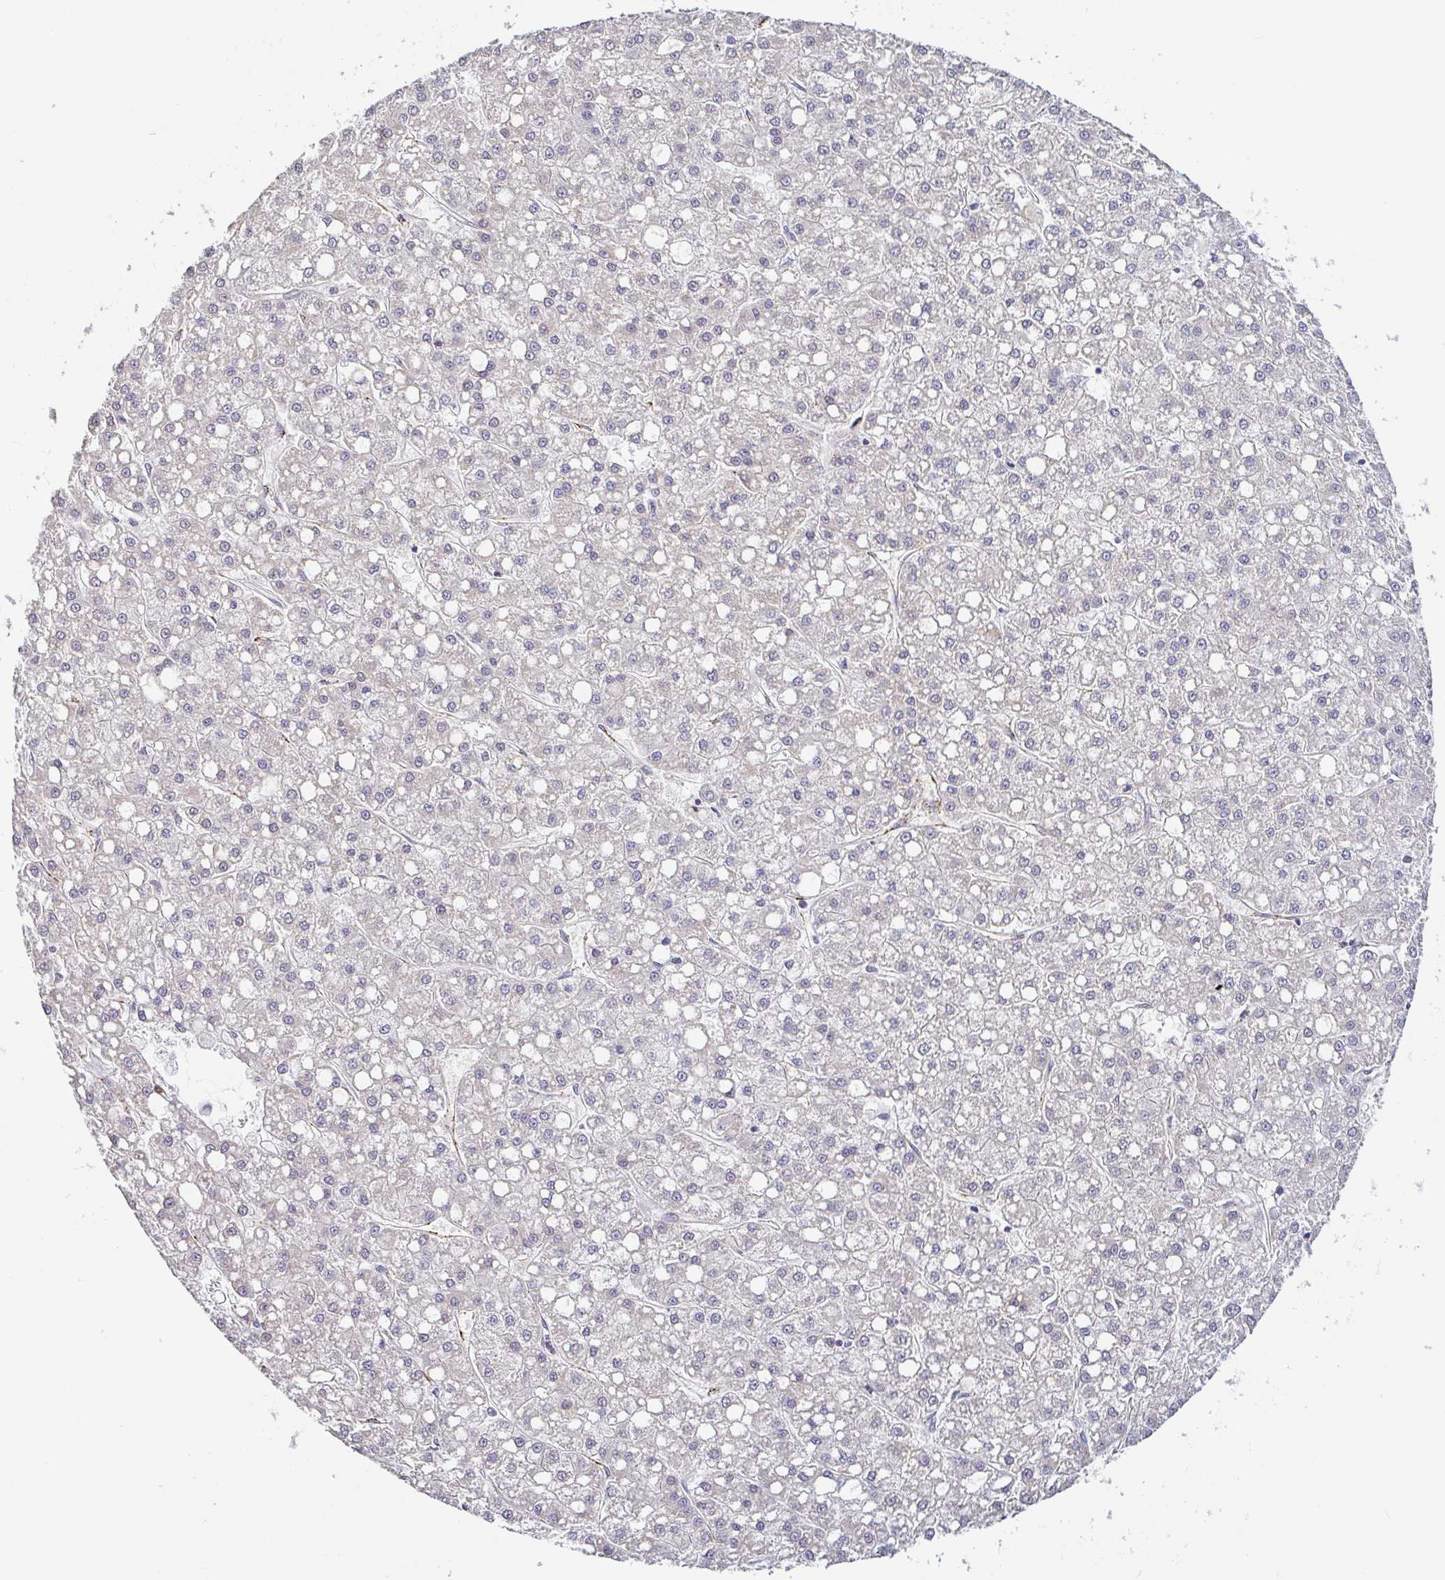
{"staining": {"intensity": "negative", "quantity": "none", "location": "none"}, "tissue": "liver cancer", "cell_type": "Tumor cells", "image_type": "cancer", "snomed": [{"axis": "morphology", "description": "Carcinoma, Hepatocellular, NOS"}, {"axis": "topography", "description": "Liver"}], "caption": "The immunohistochemistry (IHC) photomicrograph has no significant positivity in tumor cells of hepatocellular carcinoma (liver) tissue.", "gene": "PLCD4", "patient": {"sex": "male", "age": 67}}